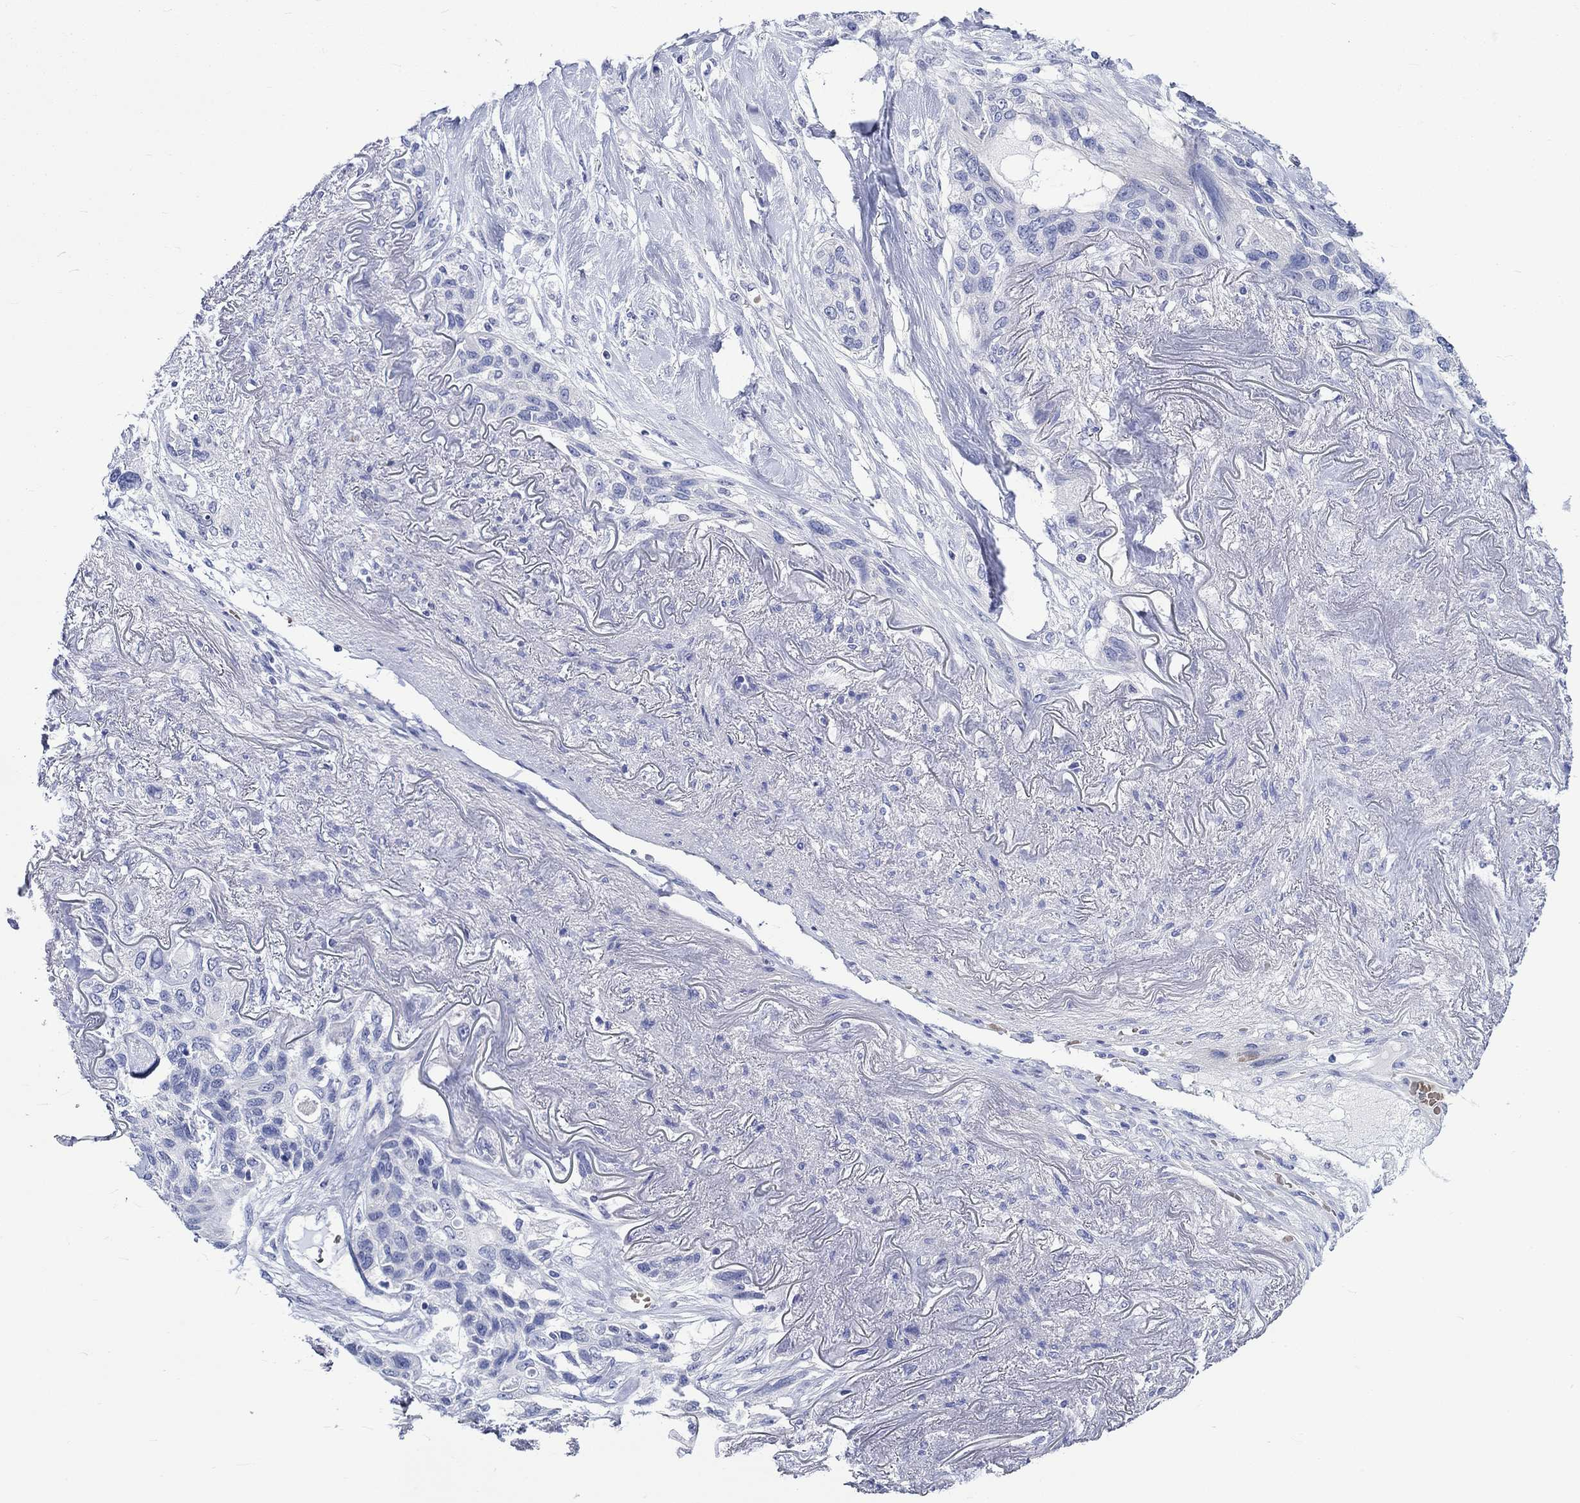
{"staining": {"intensity": "negative", "quantity": "none", "location": "none"}, "tissue": "lung cancer", "cell_type": "Tumor cells", "image_type": "cancer", "snomed": [{"axis": "morphology", "description": "Squamous cell carcinoma, NOS"}, {"axis": "topography", "description": "Lung"}], "caption": "Lung squamous cell carcinoma was stained to show a protein in brown. There is no significant expression in tumor cells.", "gene": "NRIP3", "patient": {"sex": "female", "age": 70}}